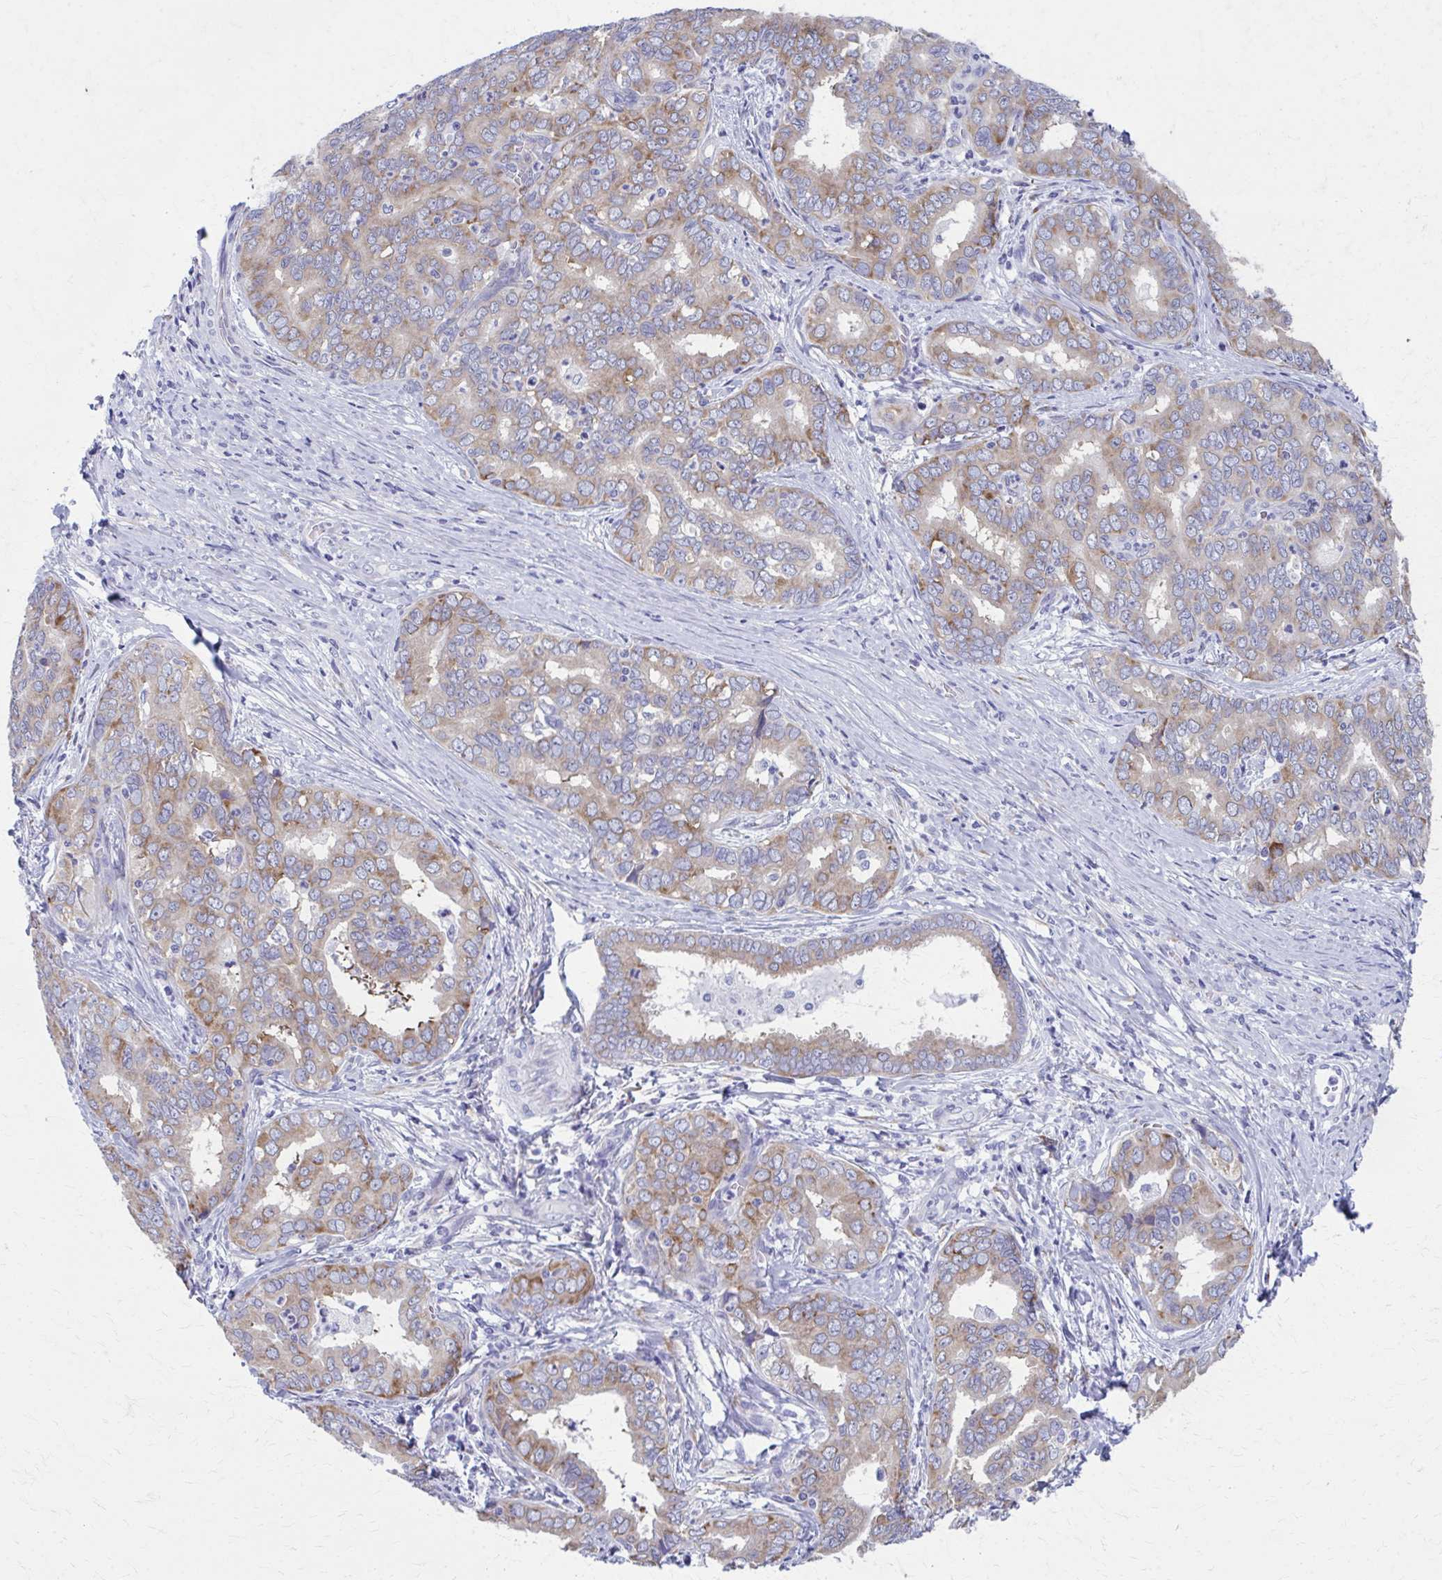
{"staining": {"intensity": "moderate", "quantity": "<25%", "location": "cytoplasmic/membranous"}, "tissue": "liver cancer", "cell_type": "Tumor cells", "image_type": "cancer", "snomed": [{"axis": "morphology", "description": "Cholangiocarcinoma"}, {"axis": "topography", "description": "Liver"}], "caption": "Liver cancer was stained to show a protein in brown. There is low levels of moderate cytoplasmic/membranous staining in approximately <25% of tumor cells. (DAB (3,3'-diaminobenzidine) = brown stain, brightfield microscopy at high magnification).", "gene": "SPATS2L", "patient": {"sex": "female", "age": 64}}